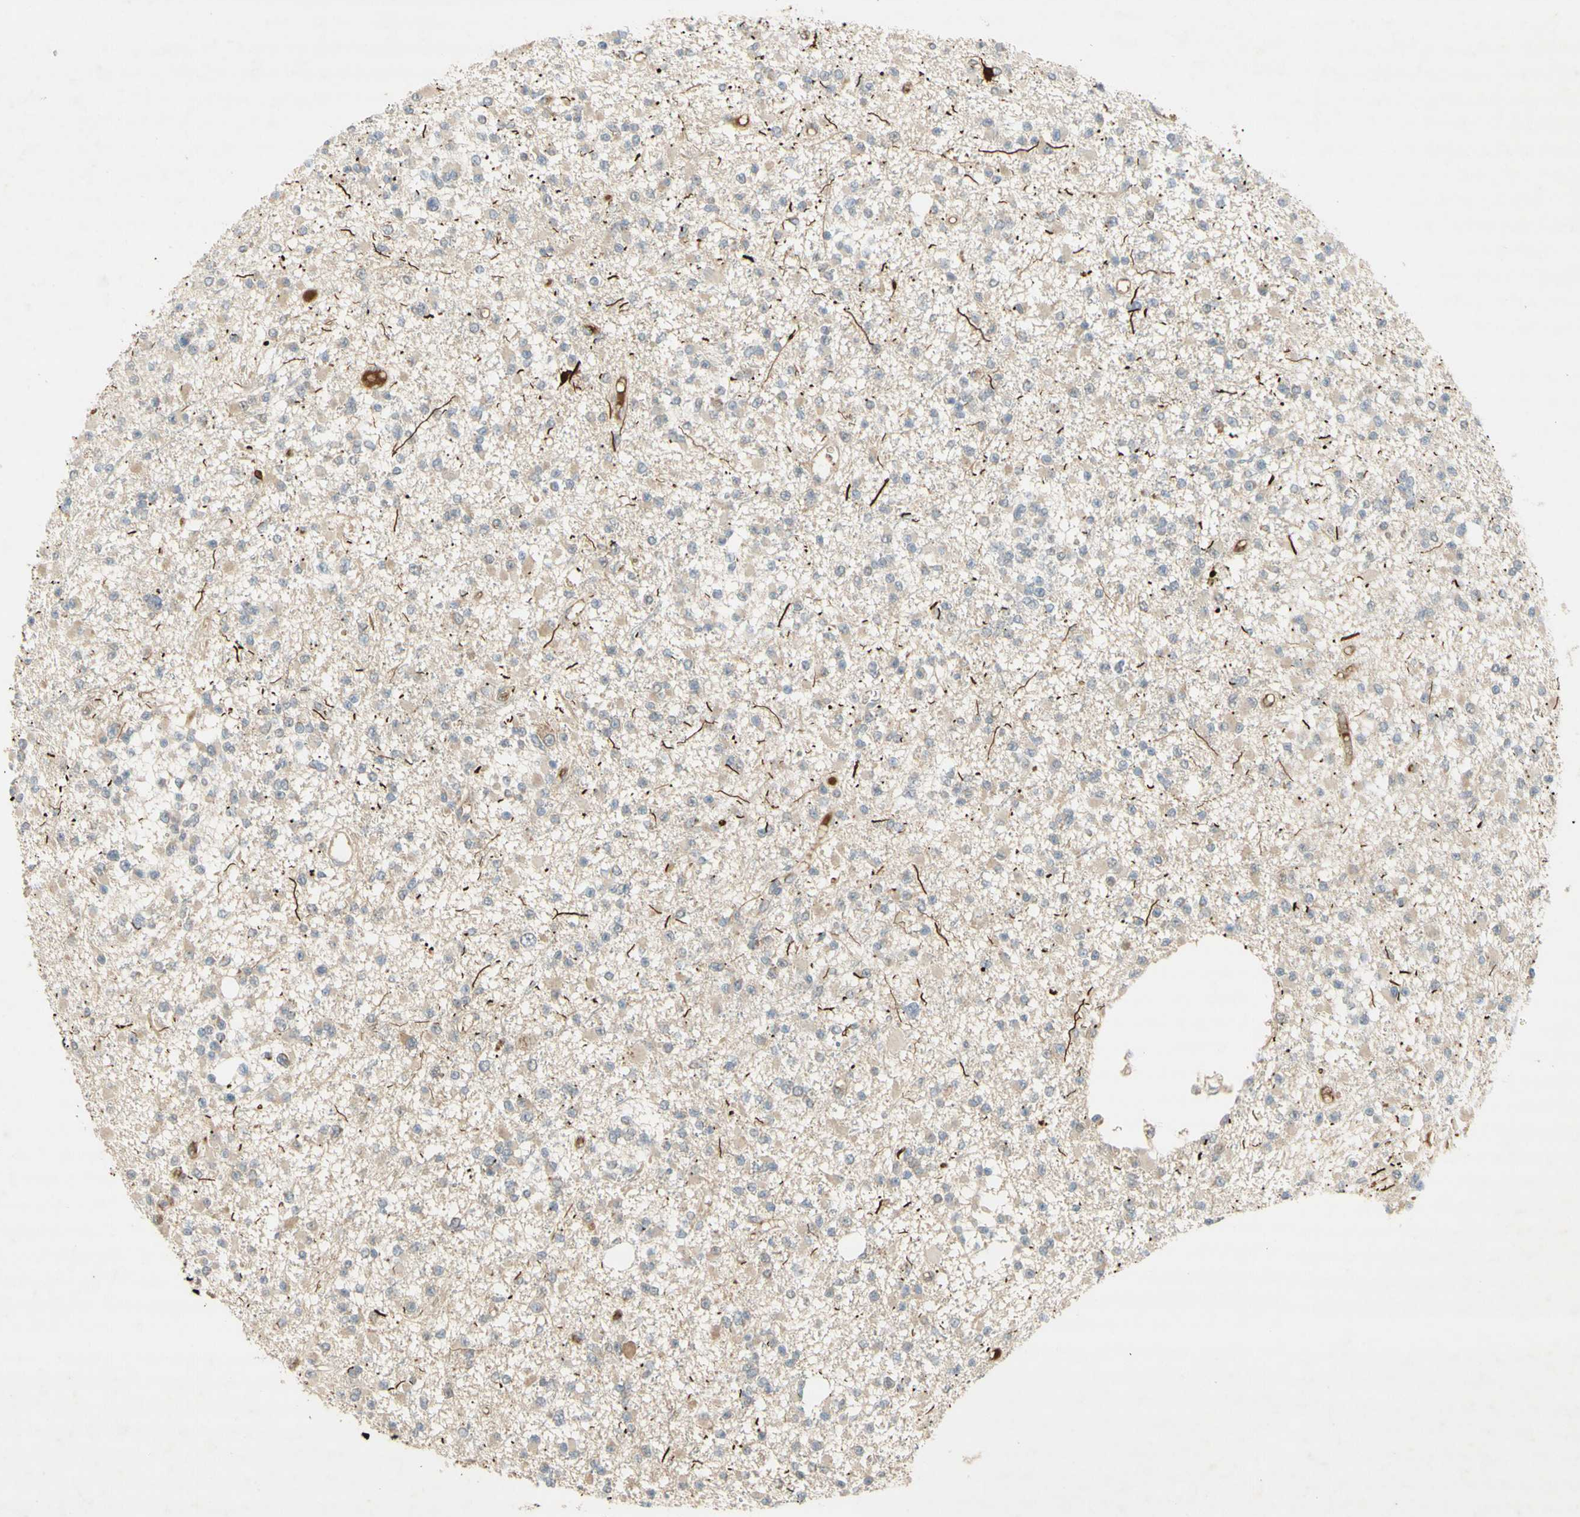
{"staining": {"intensity": "weak", "quantity": "<25%", "location": "cytoplasmic/membranous"}, "tissue": "glioma", "cell_type": "Tumor cells", "image_type": "cancer", "snomed": [{"axis": "morphology", "description": "Glioma, malignant, Low grade"}, {"axis": "topography", "description": "Brain"}], "caption": "Tumor cells are negative for protein expression in human low-grade glioma (malignant).", "gene": "NRG4", "patient": {"sex": "female", "age": 22}}